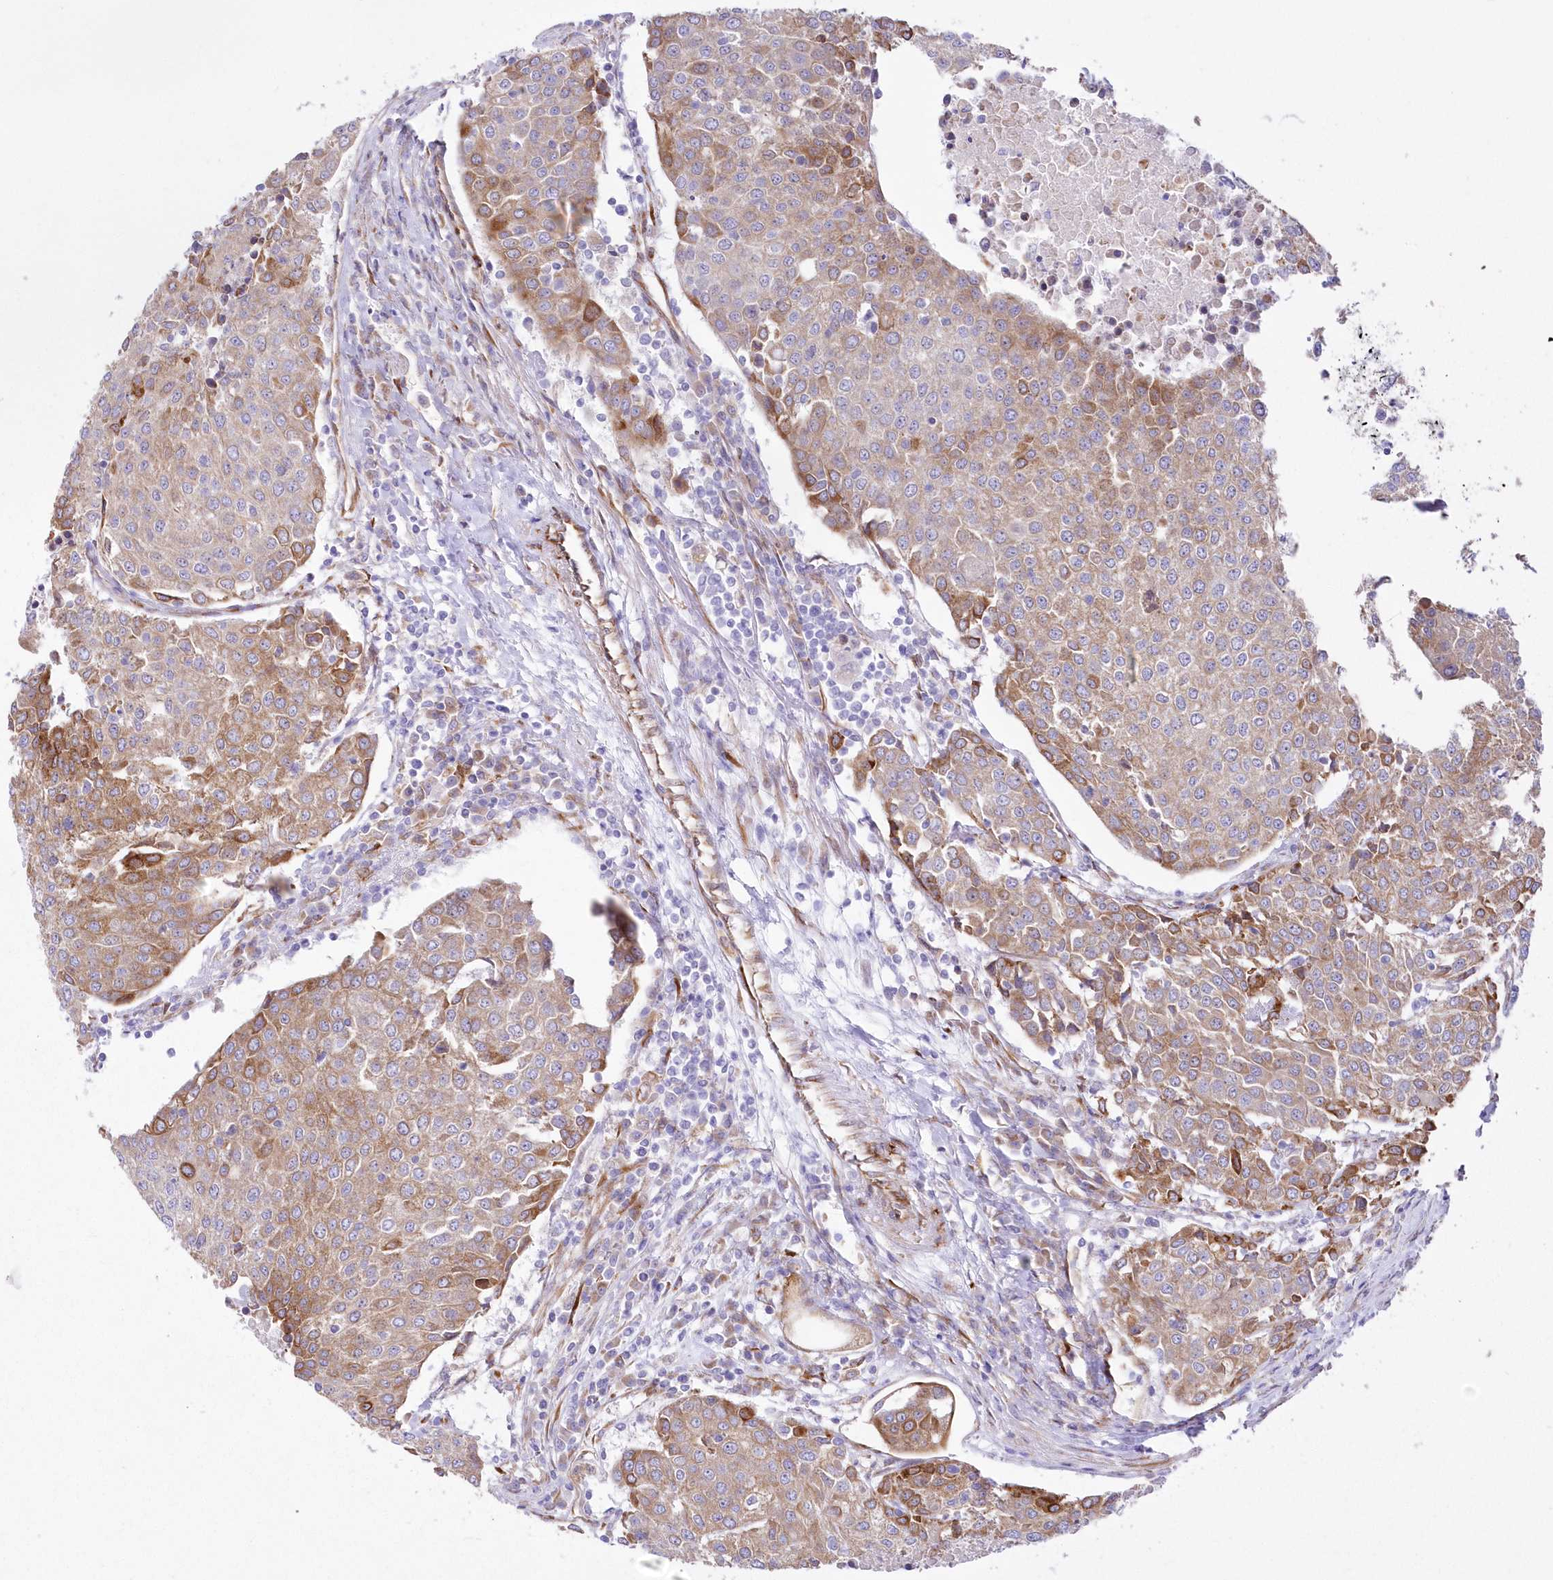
{"staining": {"intensity": "moderate", "quantity": "<25%", "location": "cytoplasmic/membranous"}, "tissue": "urothelial cancer", "cell_type": "Tumor cells", "image_type": "cancer", "snomed": [{"axis": "morphology", "description": "Urothelial carcinoma, High grade"}, {"axis": "topography", "description": "Urinary bladder"}], "caption": "A high-resolution photomicrograph shows IHC staining of high-grade urothelial carcinoma, which displays moderate cytoplasmic/membranous expression in approximately <25% of tumor cells.", "gene": "YTHDC2", "patient": {"sex": "female", "age": 85}}